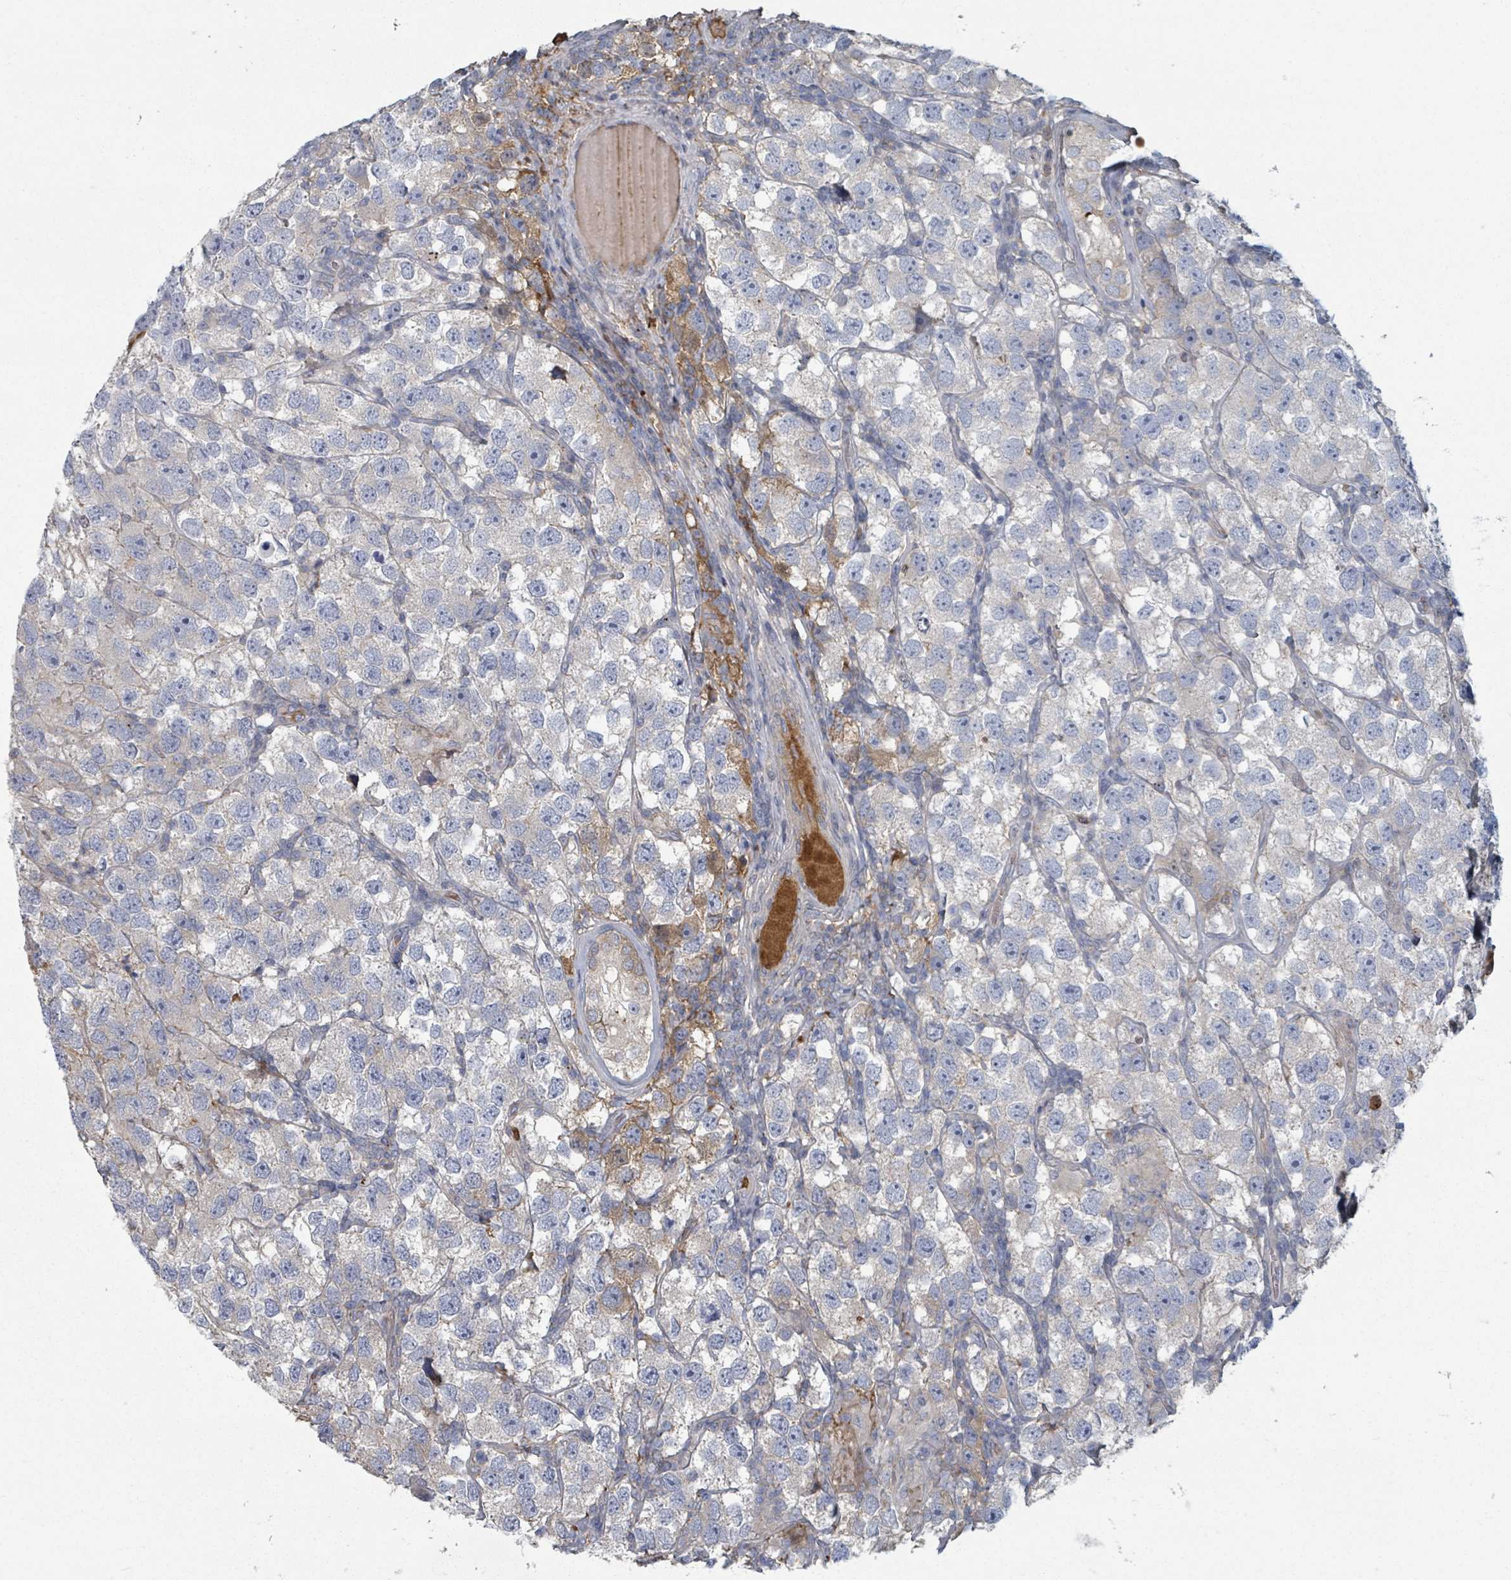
{"staining": {"intensity": "moderate", "quantity": "<25%", "location": "cytoplasmic/membranous"}, "tissue": "testis cancer", "cell_type": "Tumor cells", "image_type": "cancer", "snomed": [{"axis": "morphology", "description": "Seminoma, NOS"}, {"axis": "topography", "description": "Testis"}], "caption": "The image demonstrates staining of testis cancer, revealing moderate cytoplasmic/membranous protein staining (brown color) within tumor cells.", "gene": "GABBR1", "patient": {"sex": "male", "age": 26}}